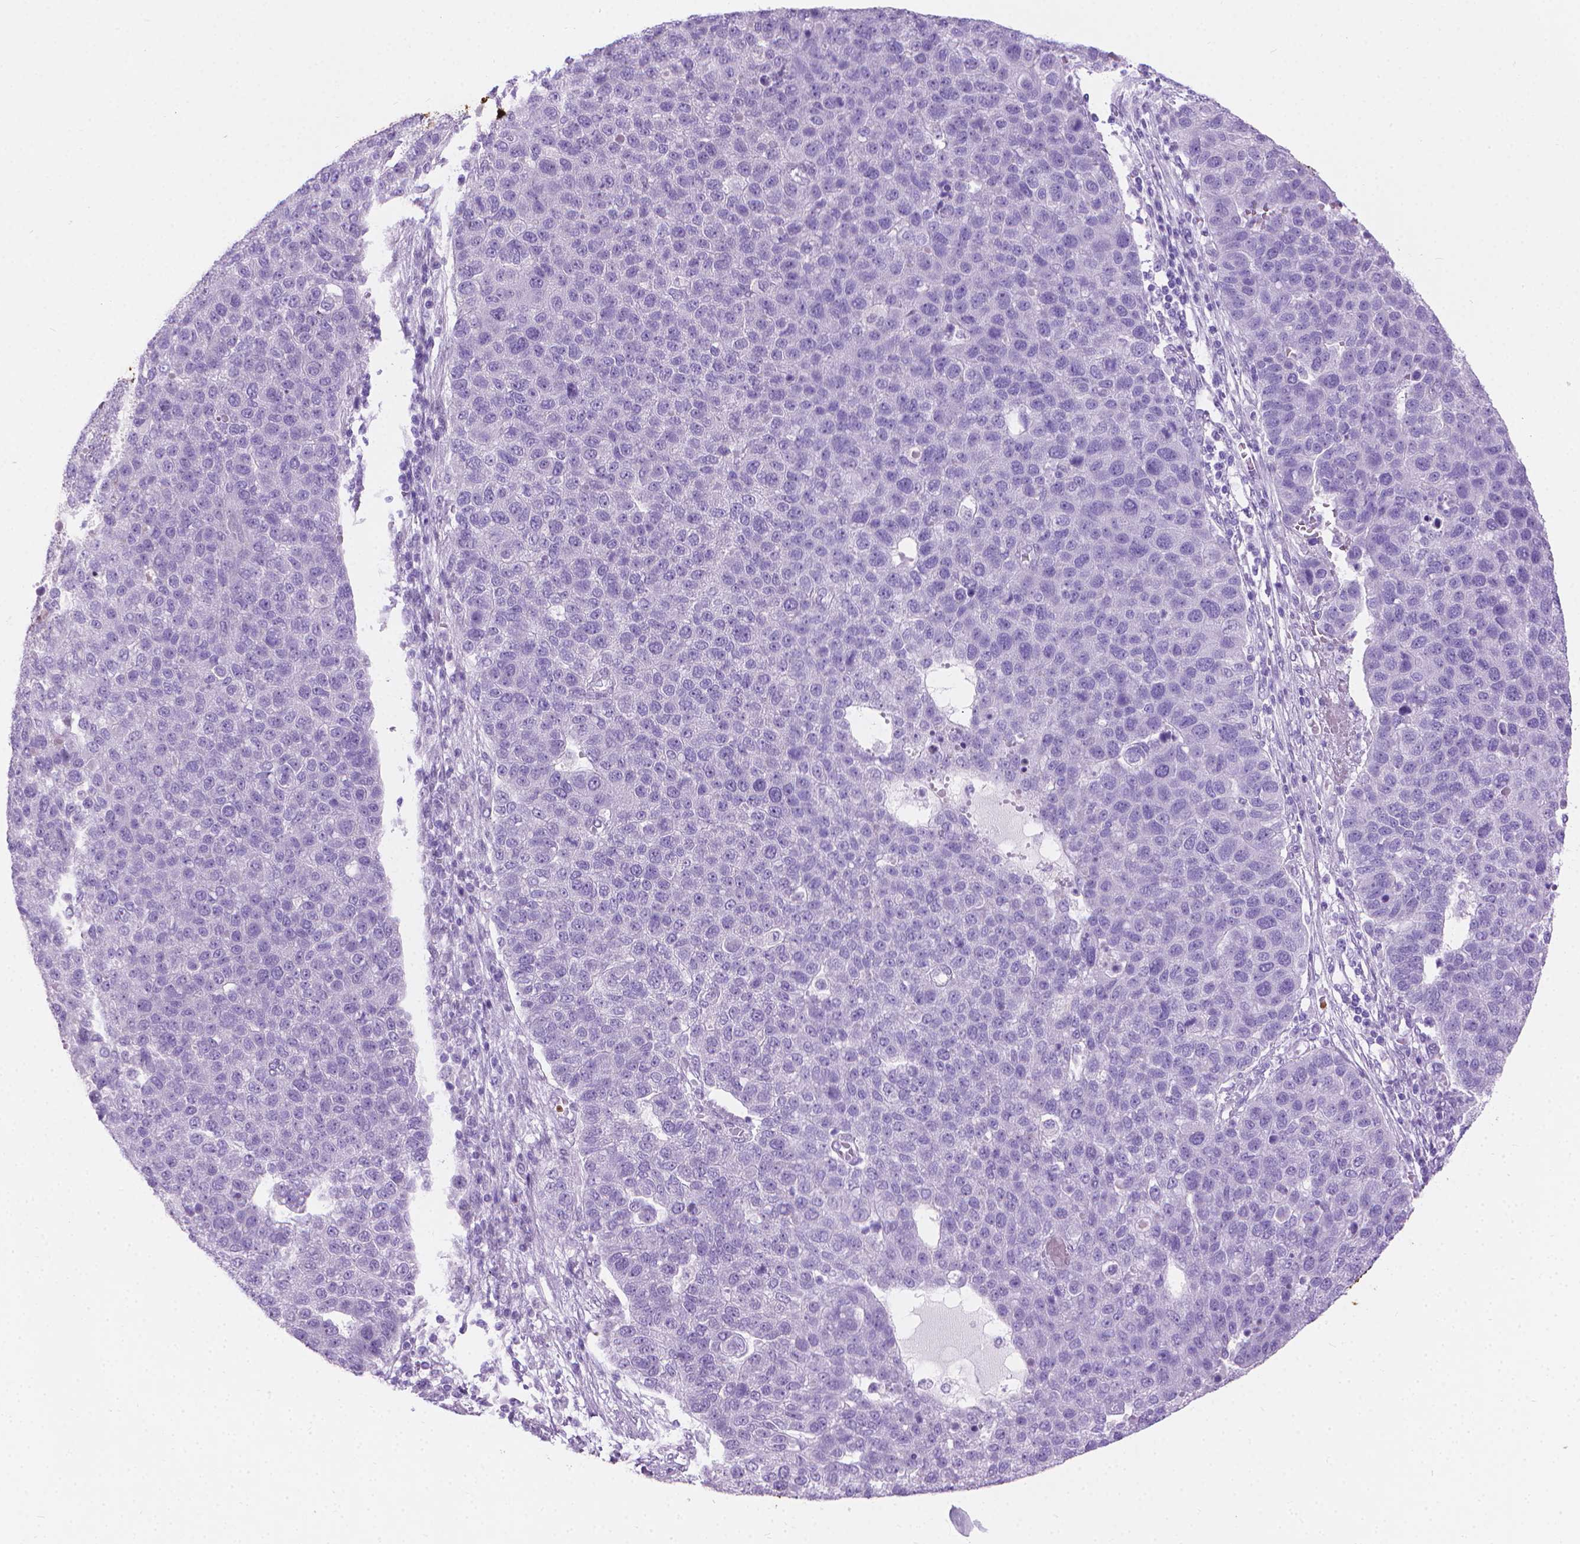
{"staining": {"intensity": "negative", "quantity": "none", "location": "none"}, "tissue": "pancreatic cancer", "cell_type": "Tumor cells", "image_type": "cancer", "snomed": [{"axis": "morphology", "description": "Adenocarcinoma, NOS"}, {"axis": "topography", "description": "Pancreas"}], "caption": "High power microscopy histopathology image of an IHC image of adenocarcinoma (pancreatic), revealing no significant staining in tumor cells.", "gene": "CFAP52", "patient": {"sex": "female", "age": 61}}